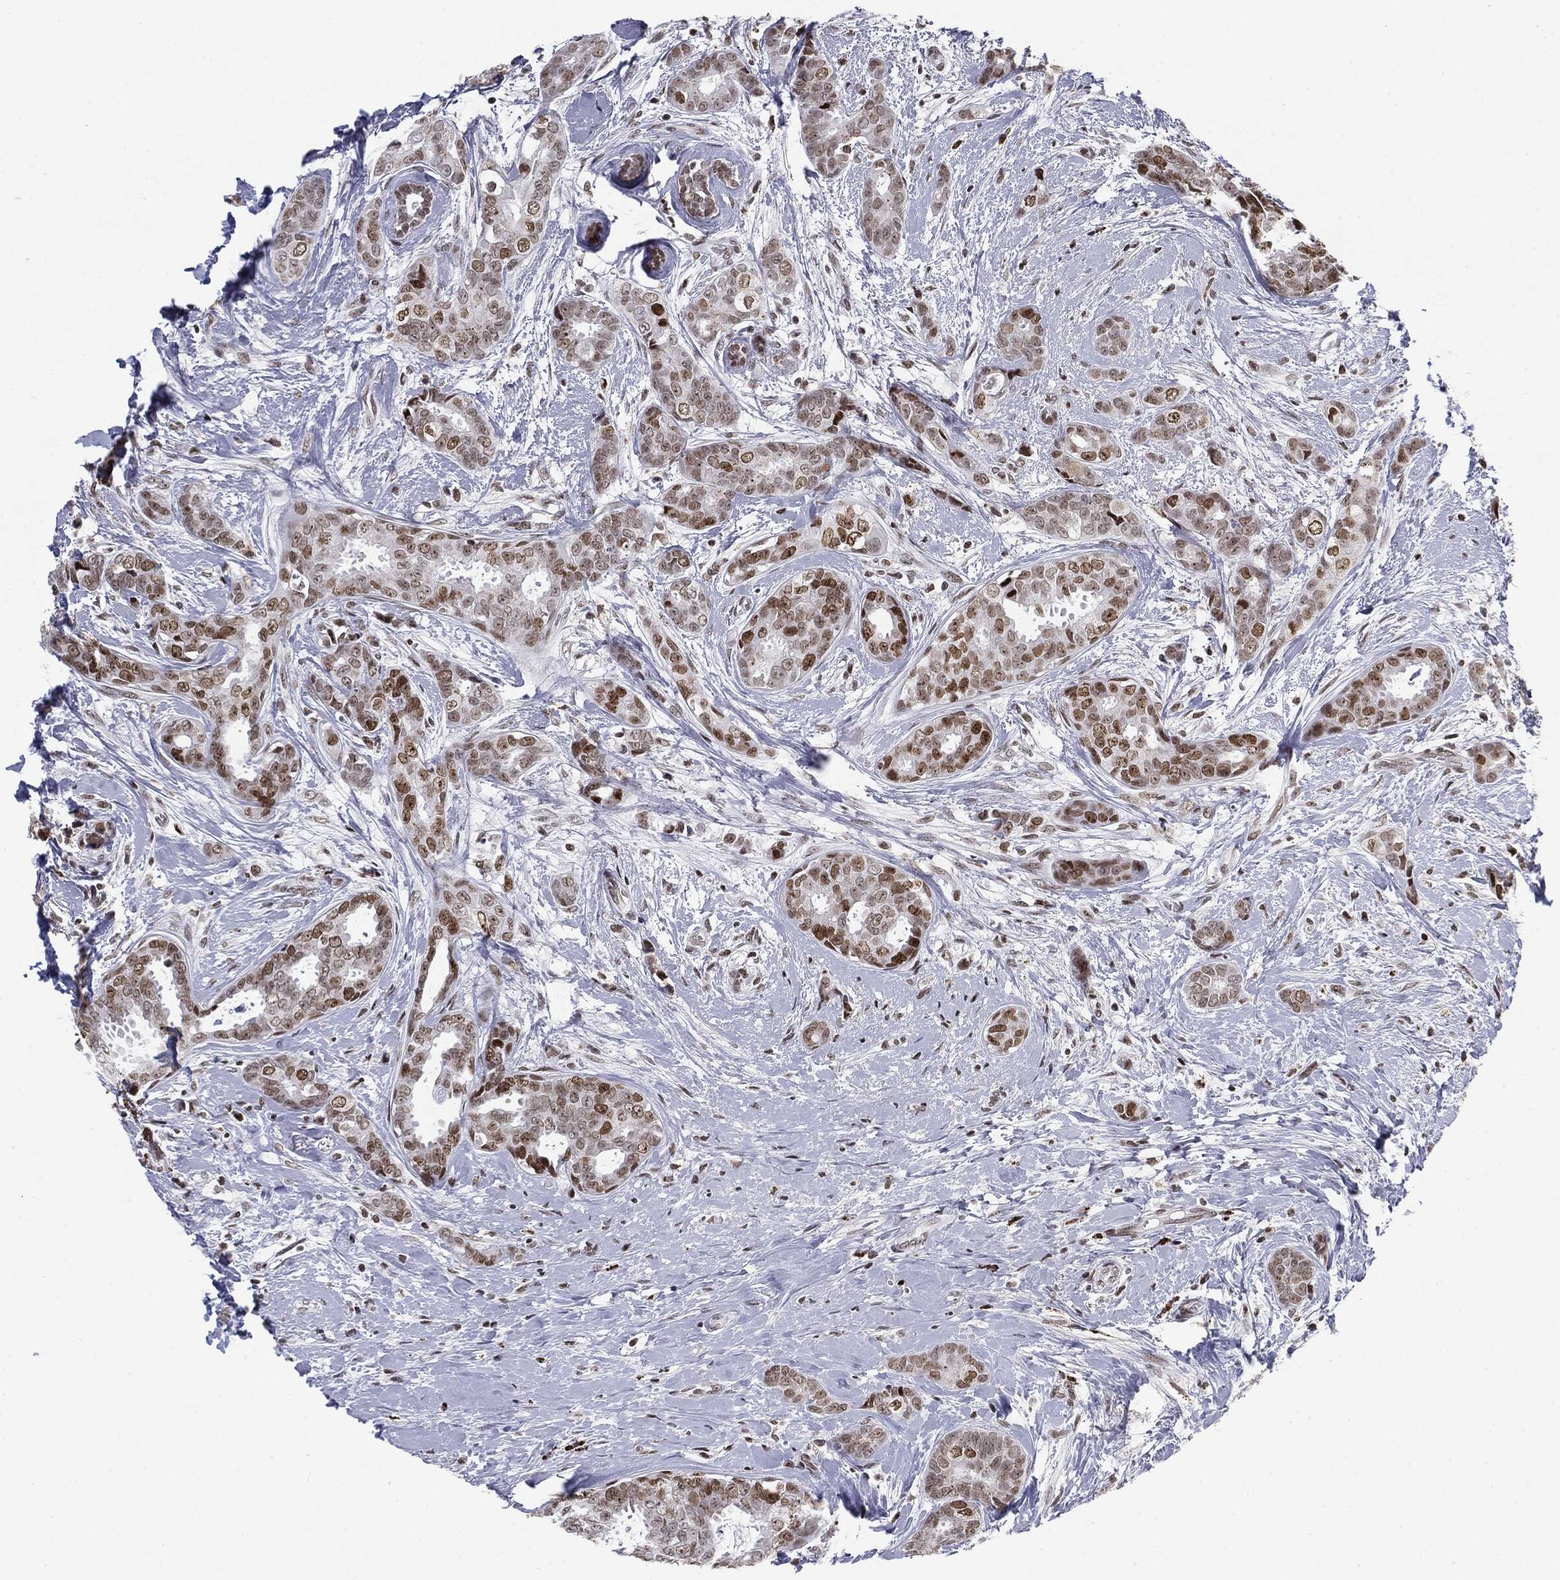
{"staining": {"intensity": "moderate", "quantity": ">75%", "location": "nuclear"}, "tissue": "breast cancer", "cell_type": "Tumor cells", "image_type": "cancer", "snomed": [{"axis": "morphology", "description": "Duct carcinoma"}, {"axis": "topography", "description": "Breast"}], "caption": "Infiltrating ductal carcinoma (breast) tissue reveals moderate nuclear positivity in about >75% of tumor cells", "gene": "MDC1", "patient": {"sex": "female", "age": 45}}